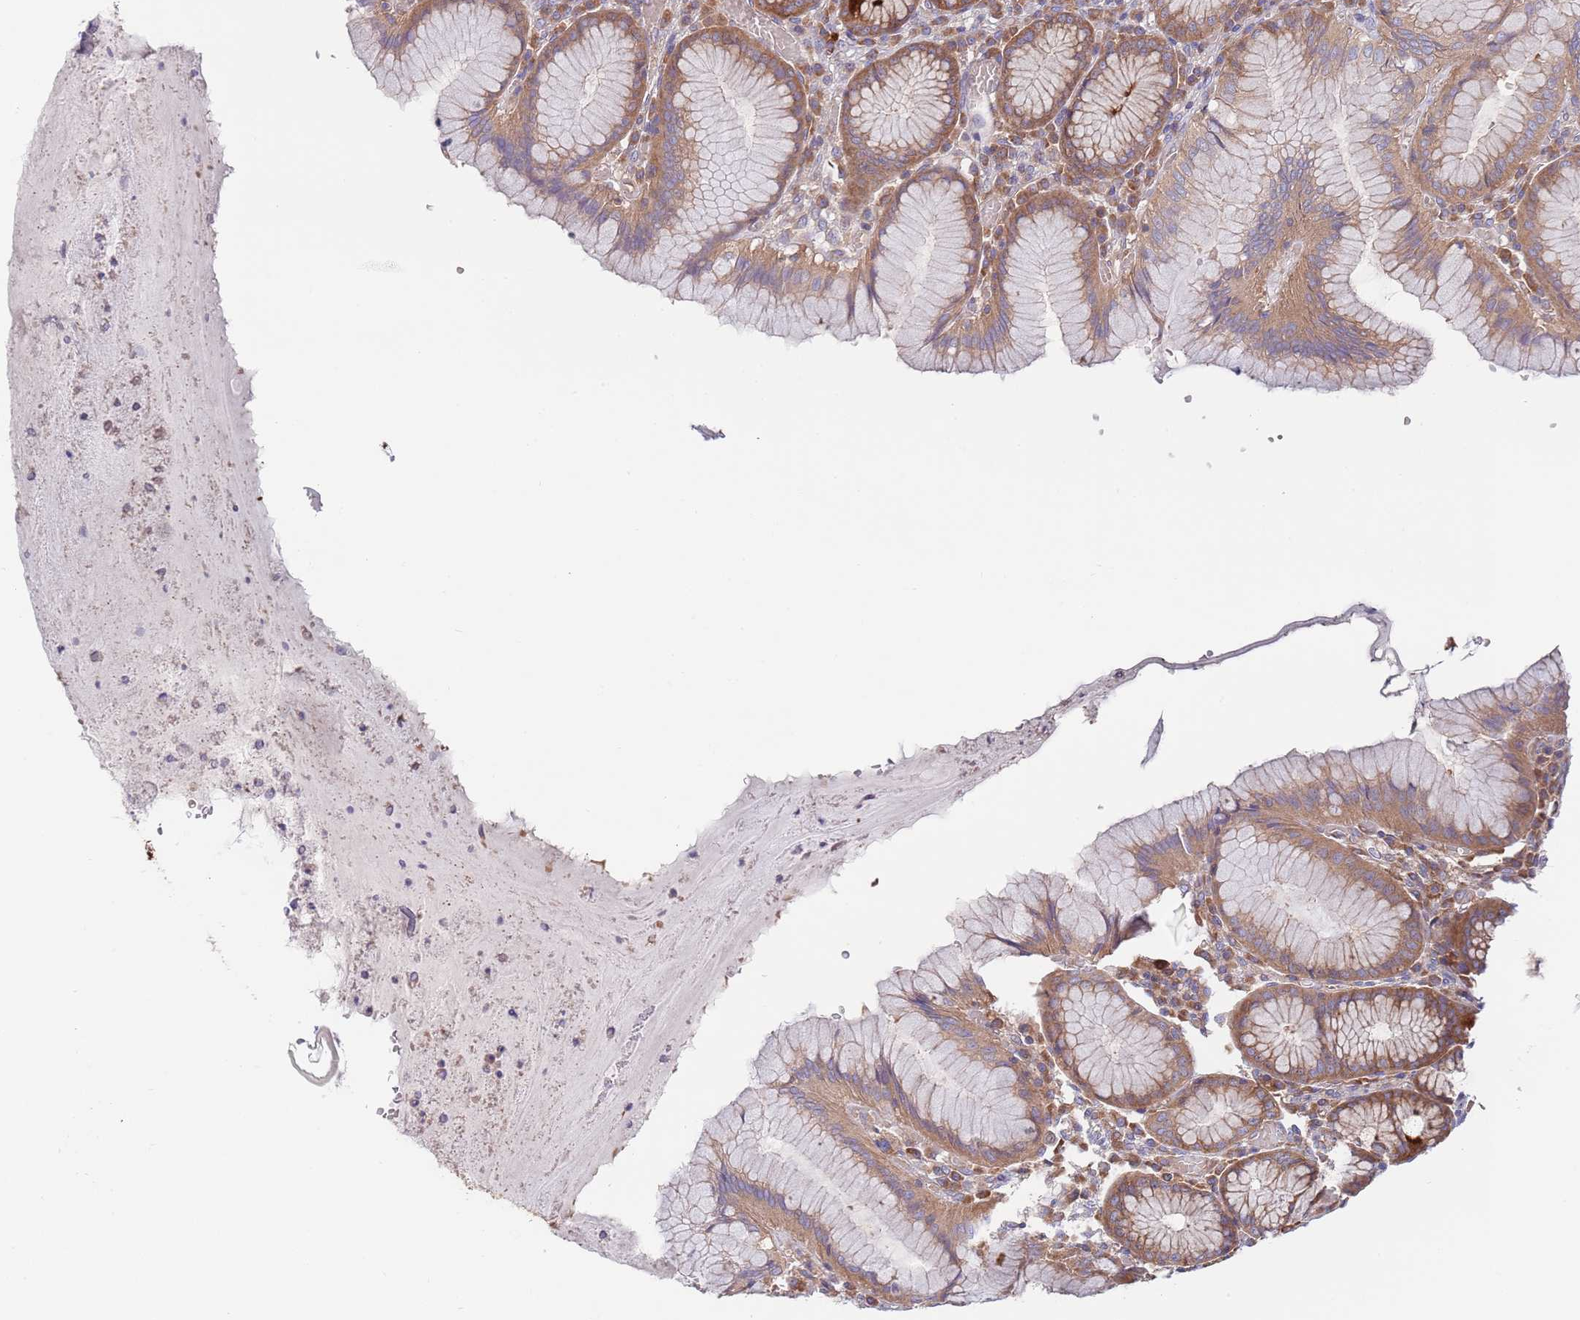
{"staining": {"intensity": "strong", "quantity": ">75%", "location": "cytoplasmic/membranous"}, "tissue": "stomach", "cell_type": "Glandular cells", "image_type": "normal", "snomed": [{"axis": "morphology", "description": "Normal tissue, NOS"}, {"axis": "topography", "description": "Stomach"}], "caption": "DAB (3,3'-diaminobenzidine) immunohistochemical staining of benign human stomach exhibits strong cytoplasmic/membranous protein expression in approximately >75% of glandular cells.", "gene": "EIF3F", "patient": {"sex": "male", "age": 55}}